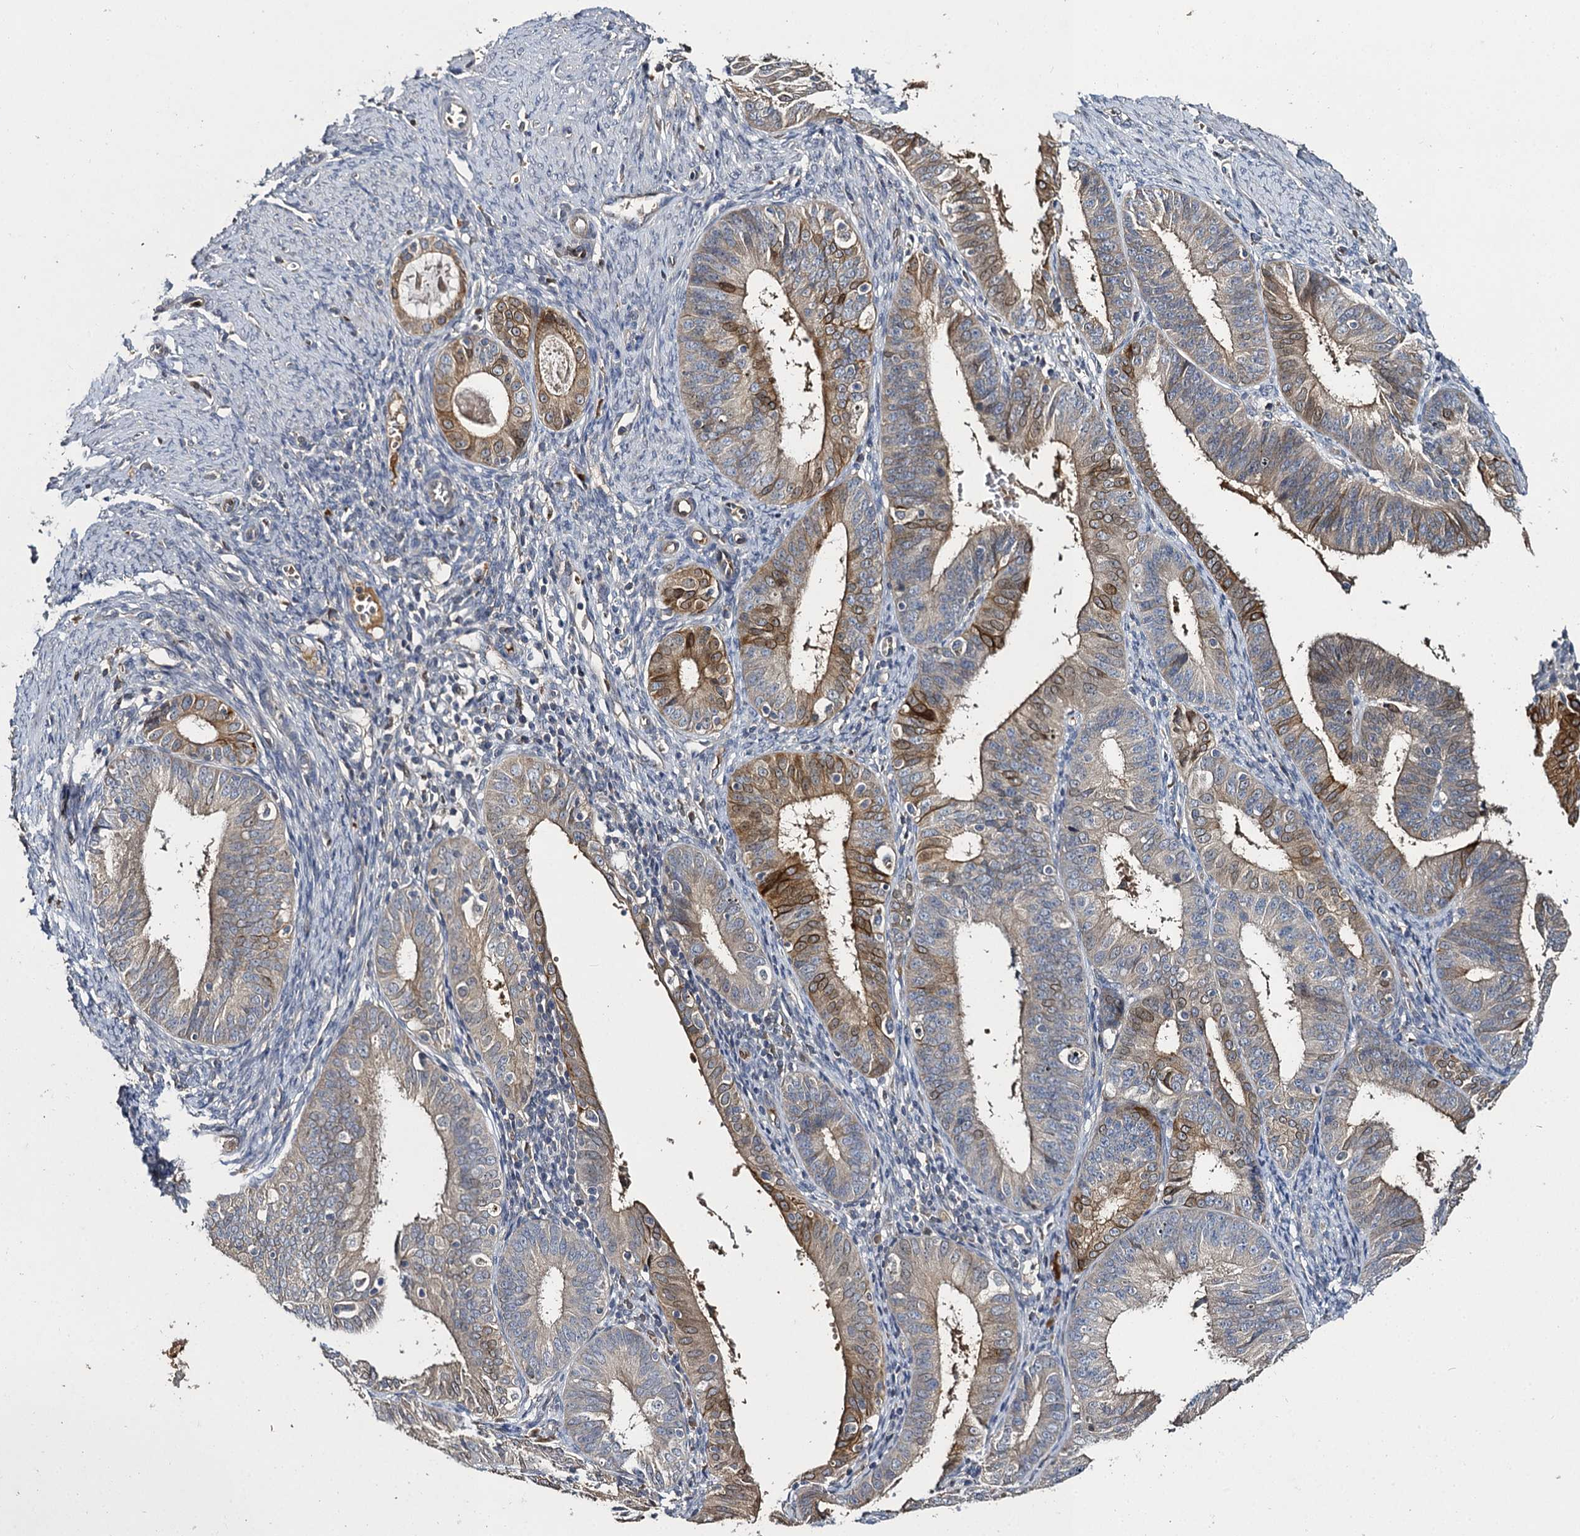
{"staining": {"intensity": "moderate", "quantity": "25%-75%", "location": "cytoplasmic/membranous"}, "tissue": "endometrial cancer", "cell_type": "Tumor cells", "image_type": "cancer", "snomed": [{"axis": "morphology", "description": "Adenocarcinoma, NOS"}, {"axis": "topography", "description": "Endometrium"}], "caption": "DAB (3,3'-diaminobenzidine) immunohistochemical staining of endometrial cancer (adenocarcinoma) shows moderate cytoplasmic/membranous protein positivity in about 25%-75% of tumor cells.", "gene": "SLC11A2", "patient": {"sex": "female", "age": 51}}